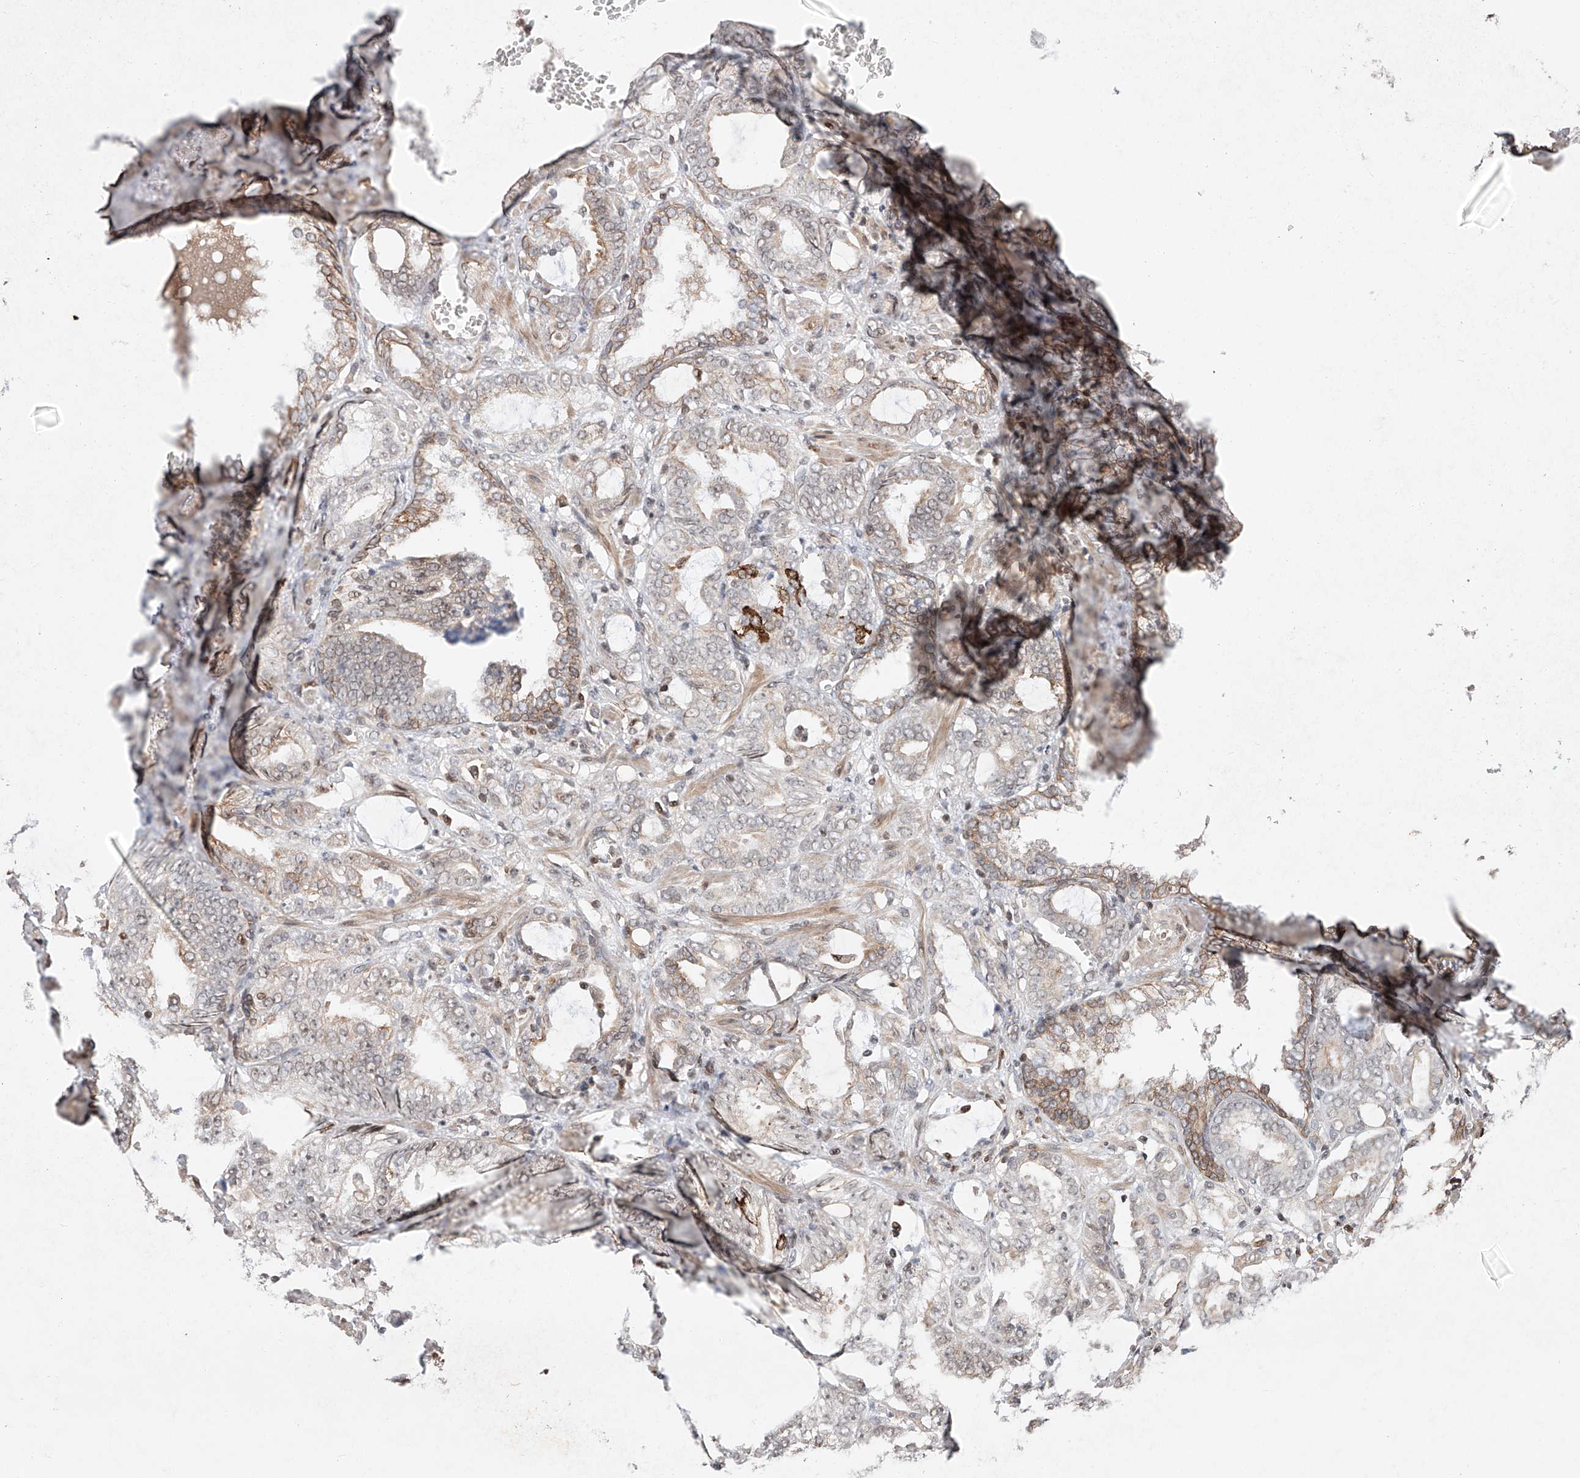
{"staining": {"intensity": "negative", "quantity": "none", "location": "none"}, "tissue": "prostate cancer", "cell_type": "Tumor cells", "image_type": "cancer", "snomed": [{"axis": "morphology", "description": "Adenocarcinoma, High grade"}, {"axis": "topography", "description": "Prostate and seminal vesicle, NOS"}], "caption": "High power microscopy image of an IHC micrograph of prostate cancer, revealing no significant positivity in tumor cells.", "gene": "SNRNP200", "patient": {"sex": "male", "age": 67}}